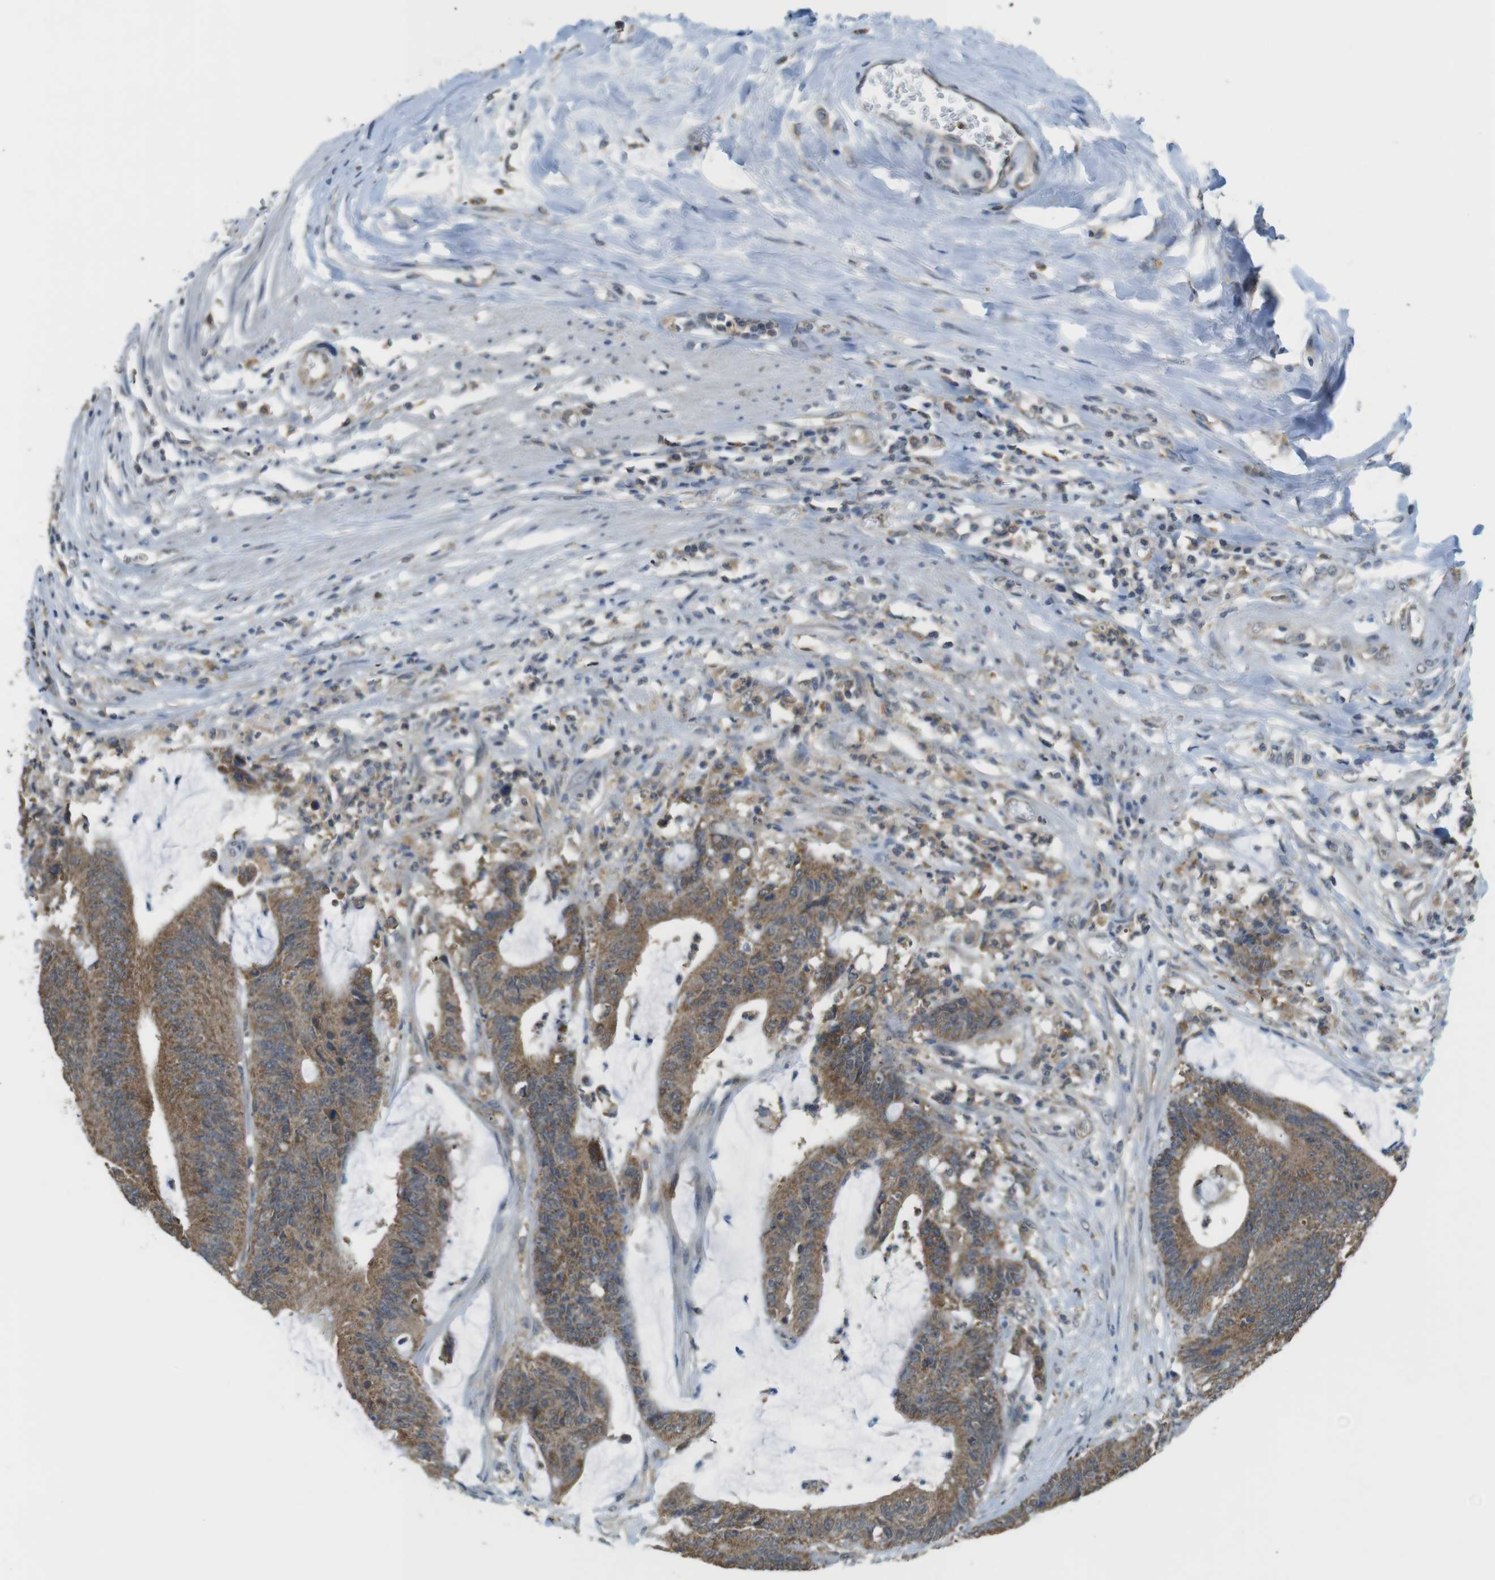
{"staining": {"intensity": "moderate", "quantity": ">75%", "location": "cytoplasmic/membranous"}, "tissue": "colorectal cancer", "cell_type": "Tumor cells", "image_type": "cancer", "snomed": [{"axis": "morphology", "description": "Adenocarcinoma, NOS"}, {"axis": "topography", "description": "Rectum"}], "caption": "IHC staining of adenocarcinoma (colorectal), which reveals medium levels of moderate cytoplasmic/membranous staining in about >75% of tumor cells indicating moderate cytoplasmic/membranous protein positivity. The staining was performed using DAB (brown) for protein detection and nuclei were counterstained in hematoxylin (blue).", "gene": "BRI3BP", "patient": {"sex": "female", "age": 66}}